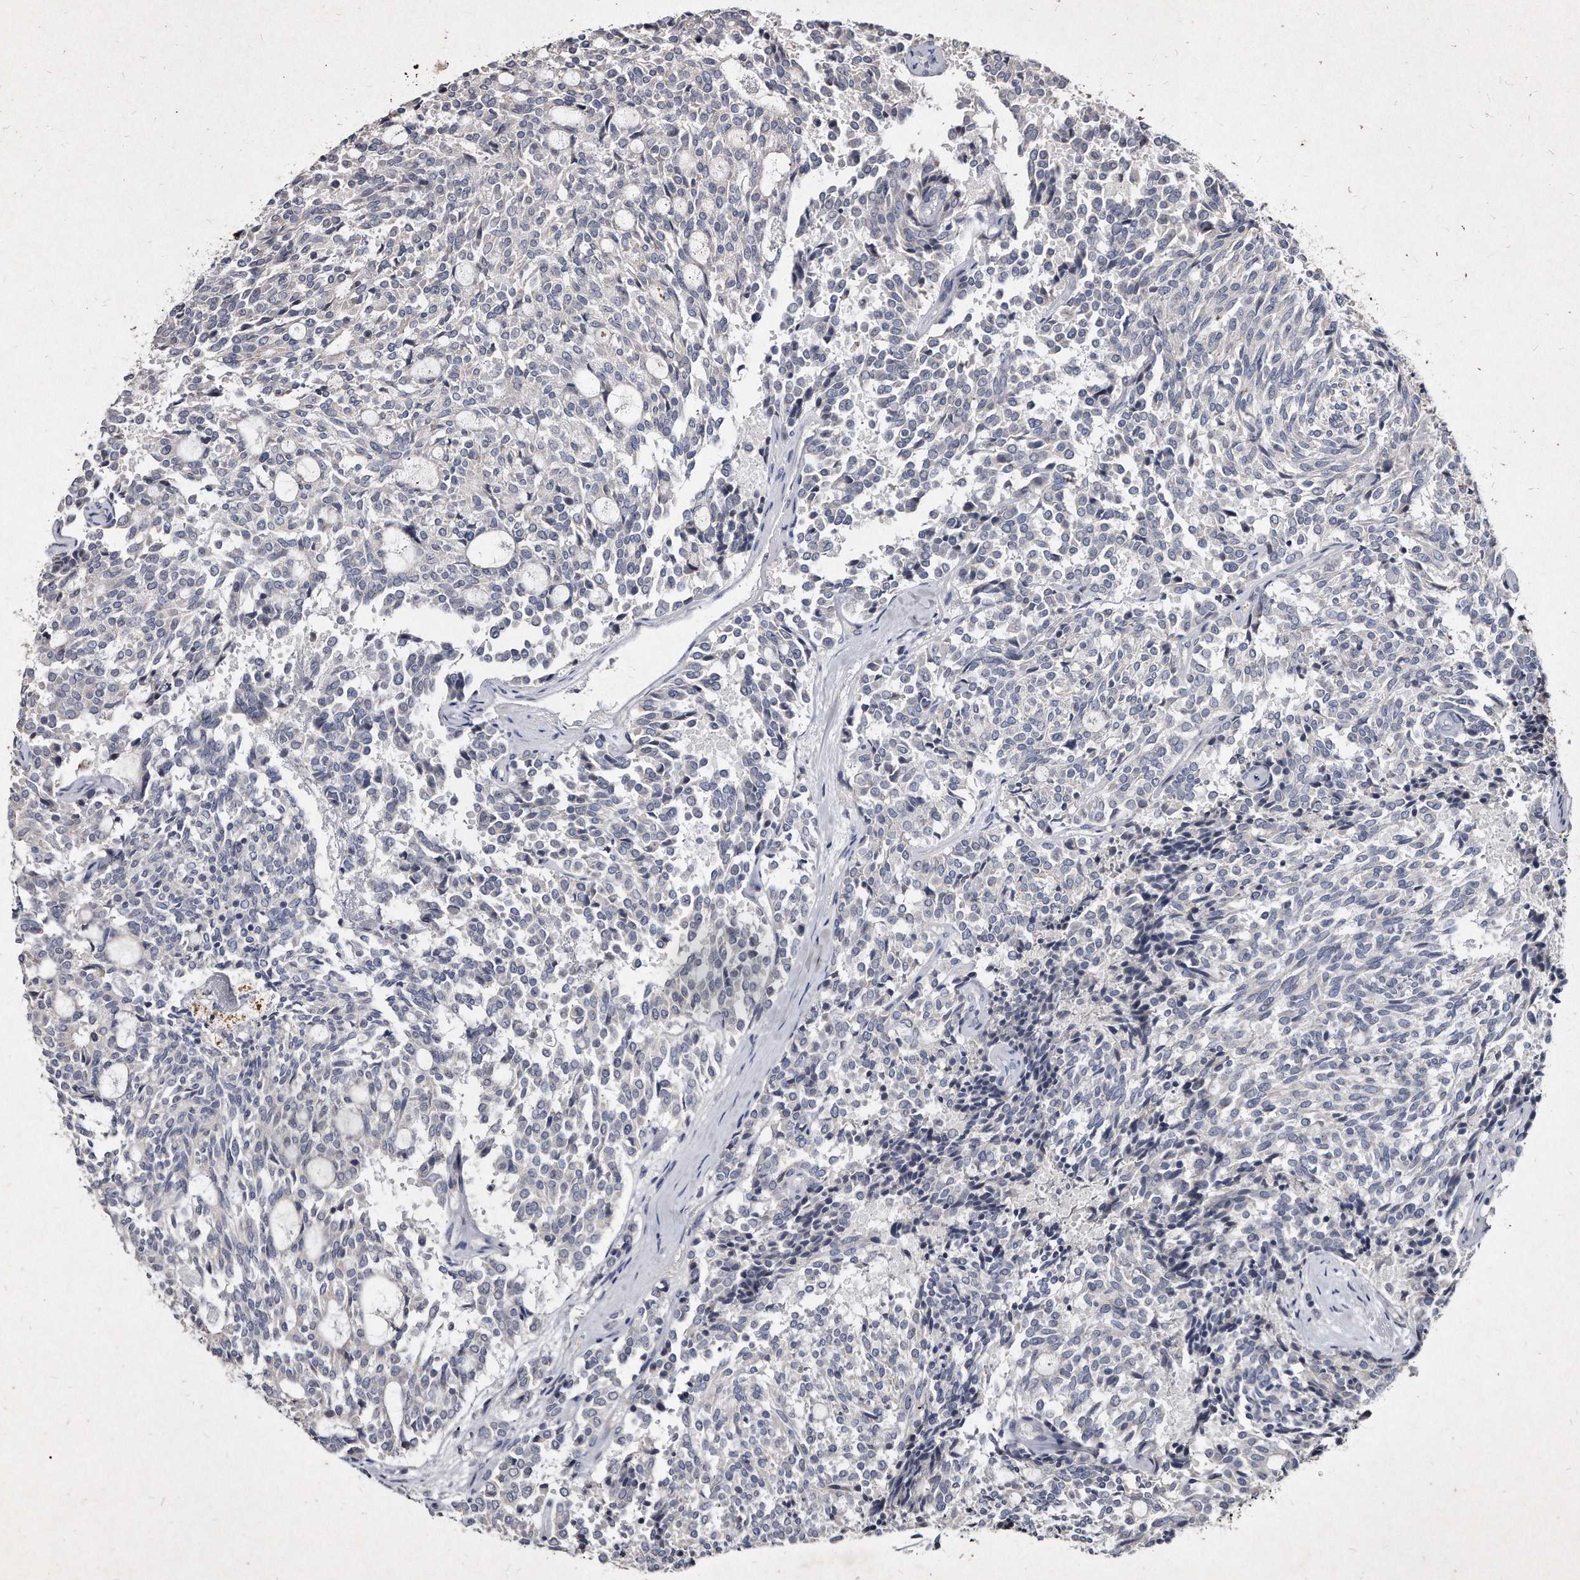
{"staining": {"intensity": "negative", "quantity": "none", "location": "none"}, "tissue": "carcinoid", "cell_type": "Tumor cells", "image_type": "cancer", "snomed": [{"axis": "morphology", "description": "Carcinoid, malignant, NOS"}, {"axis": "topography", "description": "Pancreas"}], "caption": "Immunohistochemical staining of carcinoid shows no significant staining in tumor cells. The staining was performed using DAB to visualize the protein expression in brown, while the nuclei were stained in blue with hematoxylin (Magnification: 20x).", "gene": "KLHDC3", "patient": {"sex": "female", "age": 54}}